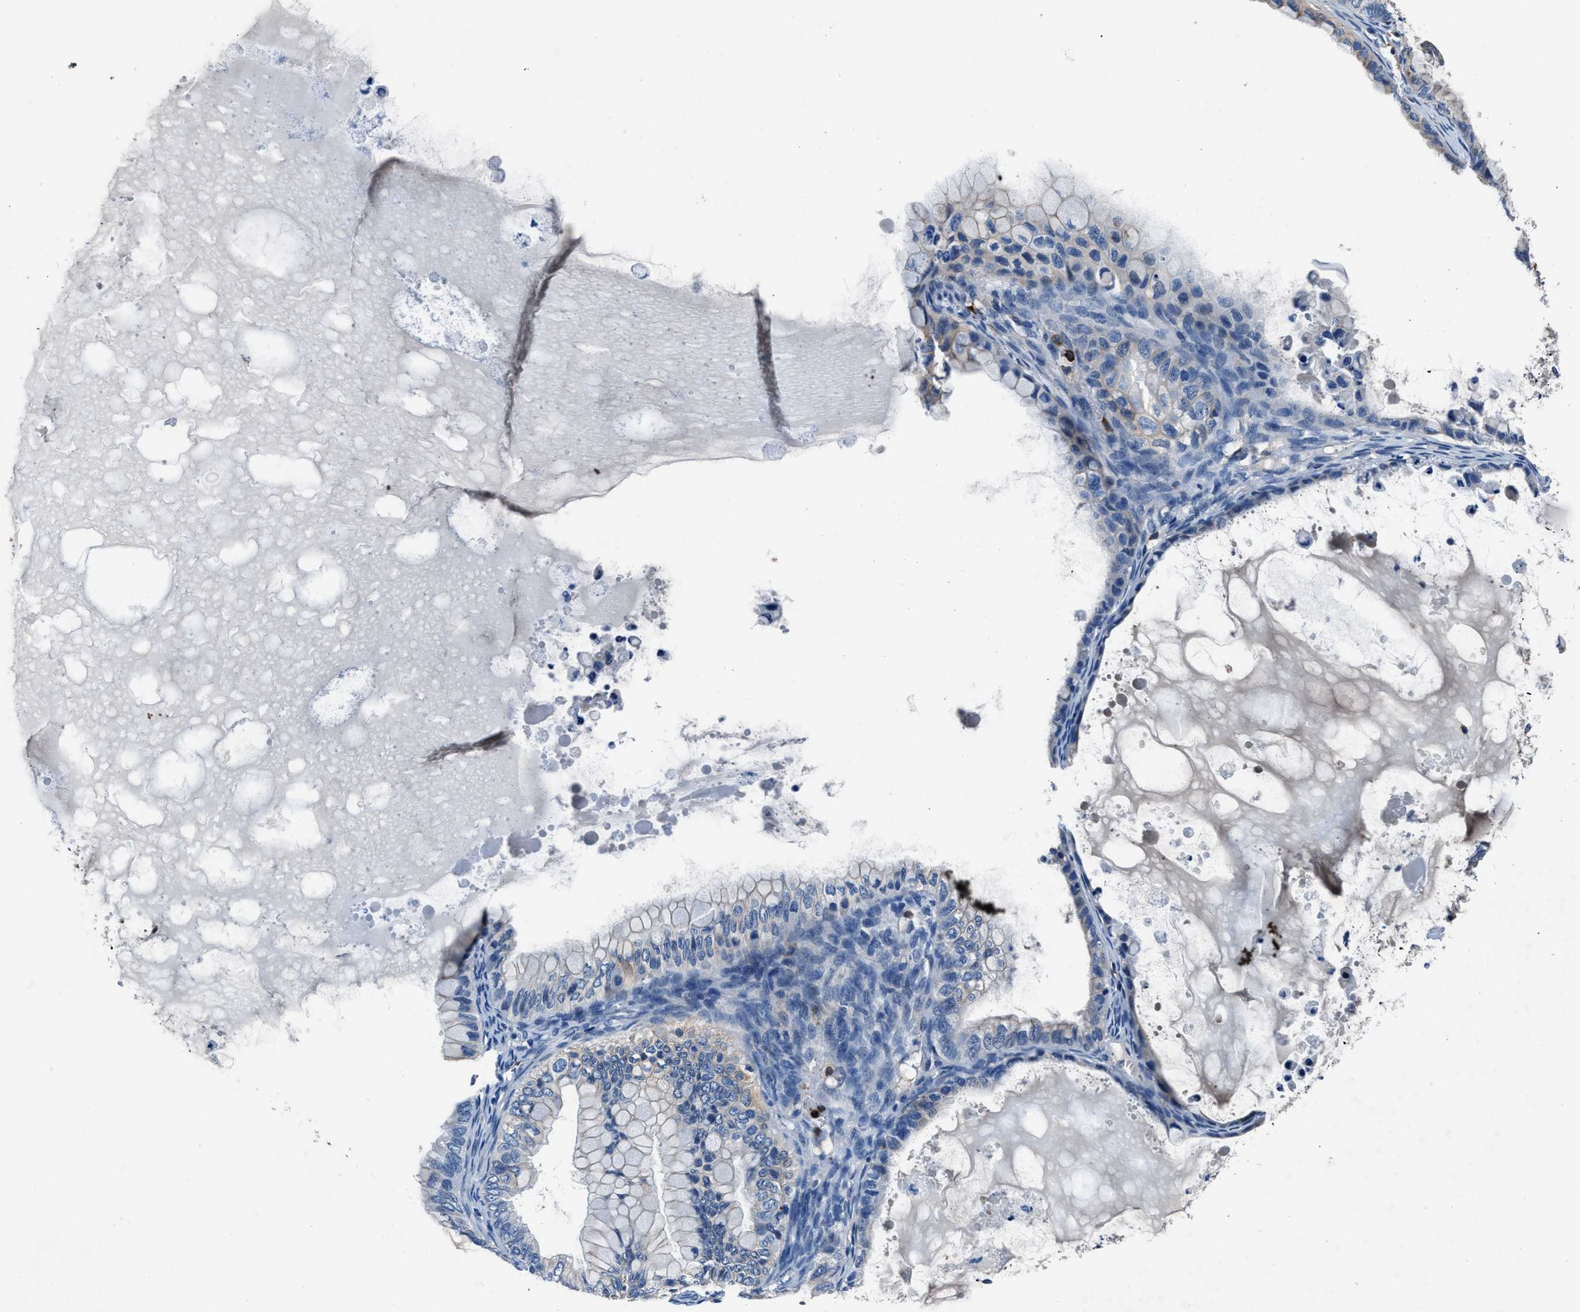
{"staining": {"intensity": "weak", "quantity": "<25%", "location": "cytoplasmic/membranous"}, "tissue": "ovarian cancer", "cell_type": "Tumor cells", "image_type": "cancer", "snomed": [{"axis": "morphology", "description": "Cystadenocarcinoma, mucinous, NOS"}, {"axis": "topography", "description": "Ovary"}], "caption": "Immunohistochemistry photomicrograph of neoplastic tissue: mucinous cystadenocarcinoma (ovarian) stained with DAB (3,3'-diaminobenzidine) reveals no significant protein positivity in tumor cells. (Stains: DAB immunohistochemistry (IHC) with hematoxylin counter stain, Microscopy: brightfield microscopy at high magnification).", "gene": "FGL2", "patient": {"sex": "female", "age": 80}}